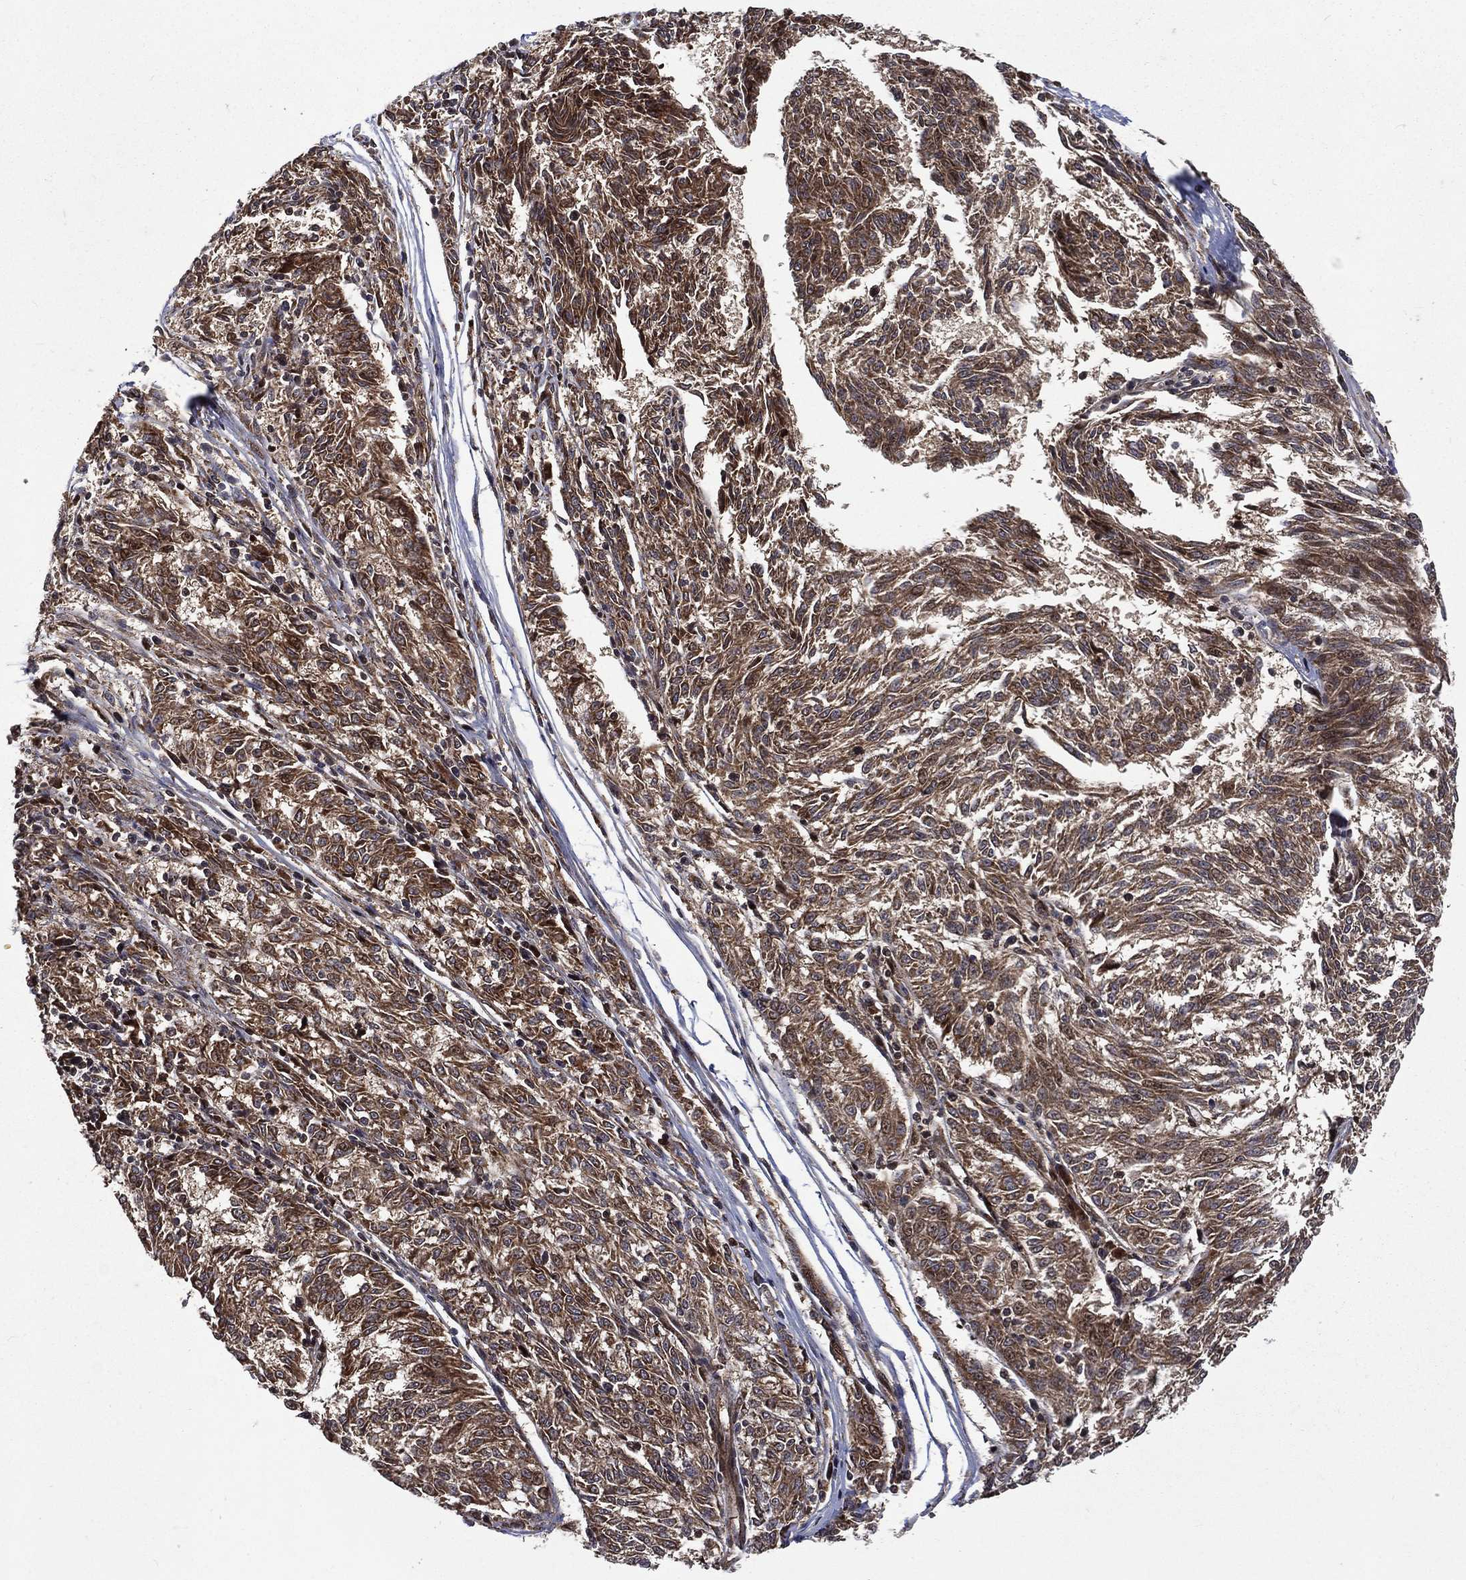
{"staining": {"intensity": "strong", "quantity": "25%-75%", "location": "cytoplasmic/membranous"}, "tissue": "melanoma", "cell_type": "Tumor cells", "image_type": "cancer", "snomed": [{"axis": "morphology", "description": "Malignant melanoma, NOS"}, {"axis": "topography", "description": "Skin"}], "caption": "A photomicrograph of human malignant melanoma stained for a protein exhibits strong cytoplasmic/membranous brown staining in tumor cells.", "gene": "RAB11FIP4", "patient": {"sex": "female", "age": 72}}